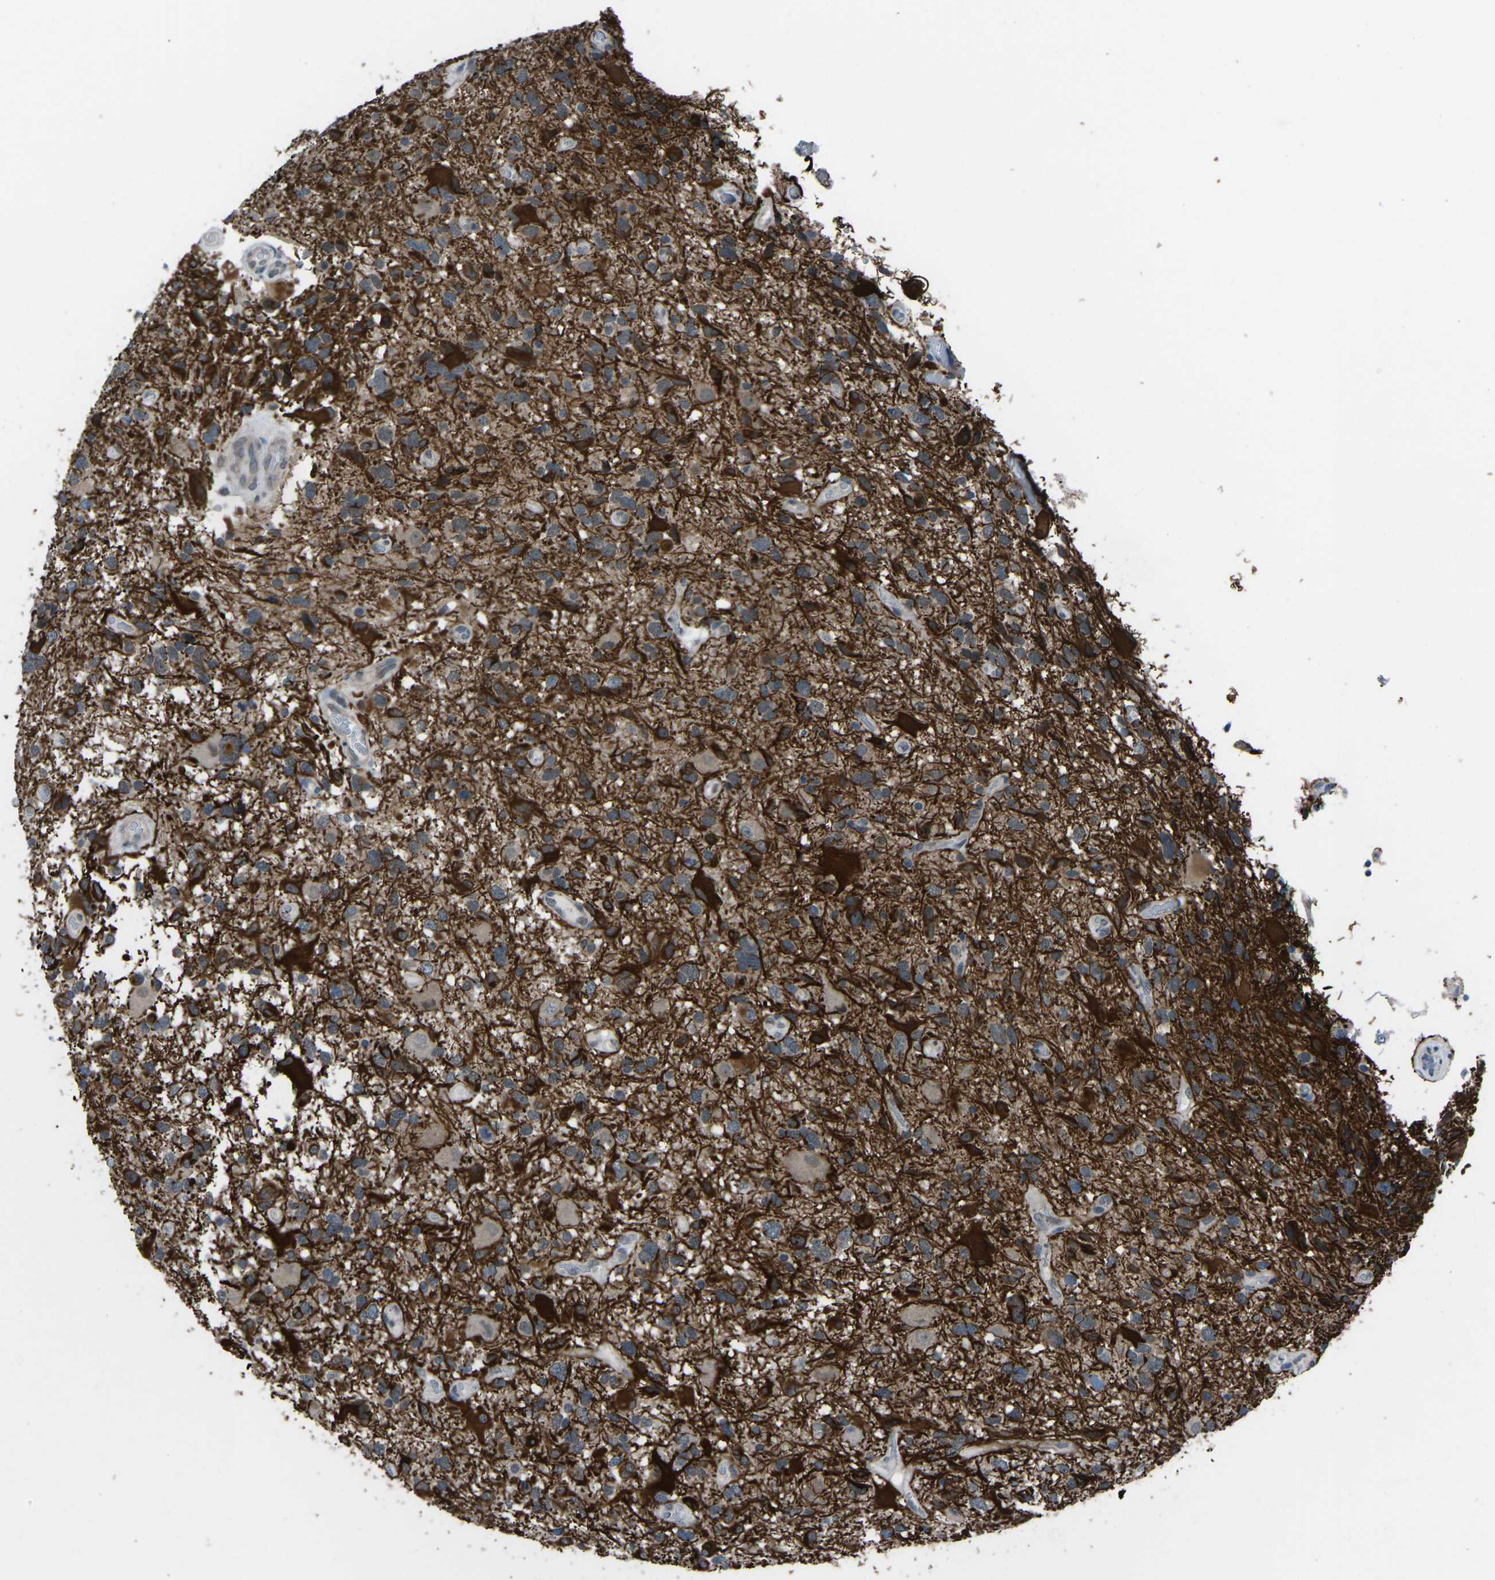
{"staining": {"intensity": "weak", "quantity": "25%-75%", "location": "cytoplasmic/membranous"}, "tissue": "glioma", "cell_type": "Tumor cells", "image_type": "cancer", "snomed": [{"axis": "morphology", "description": "Glioma, malignant, High grade"}, {"axis": "topography", "description": "Brain"}], "caption": "Glioma stained for a protein exhibits weak cytoplasmic/membranous positivity in tumor cells.", "gene": "CDK2AP1", "patient": {"sex": "male", "age": 33}}